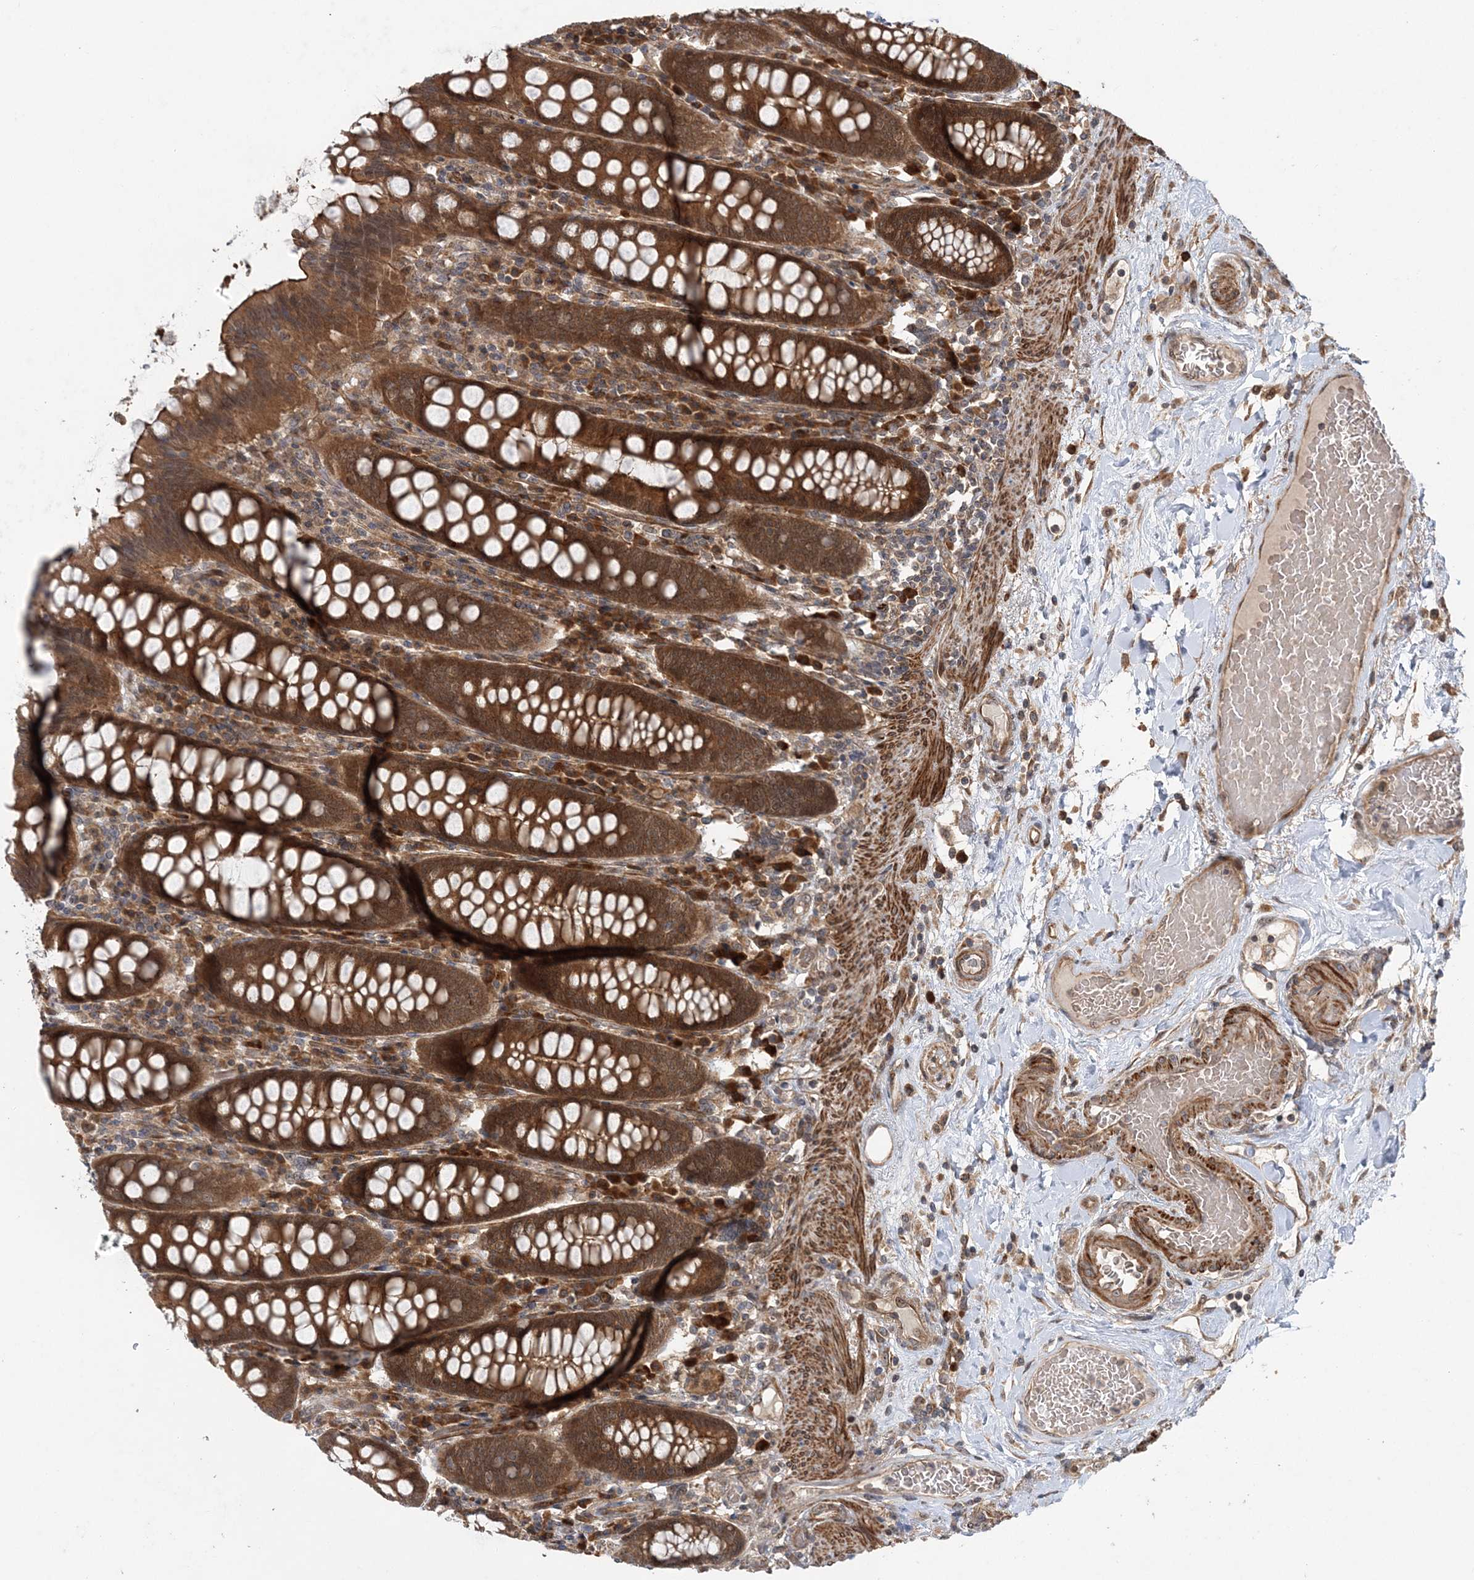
{"staining": {"intensity": "moderate", "quantity": ">75%", "location": "cytoplasmic/membranous"}, "tissue": "colon", "cell_type": "Endothelial cells", "image_type": "normal", "snomed": [{"axis": "morphology", "description": "Normal tissue, NOS"}, {"axis": "topography", "description": "Colon"}], "caption": "High-power microscopy captured an immunohistochemistry (IHC) photomicrograph of benign colon, revealing moderate cytoplasmic/membranous expression in approximately >75% of endothelial cells. The staining was performed using DAB (3,3'-diaminobenzidine) to visualize the protein expression in brown, while the nuclei were stained in blue with hematoxylin (Magnification: 20x).", "gene": "UBTD2", "patient": {"sex": "female", "age": 79}}